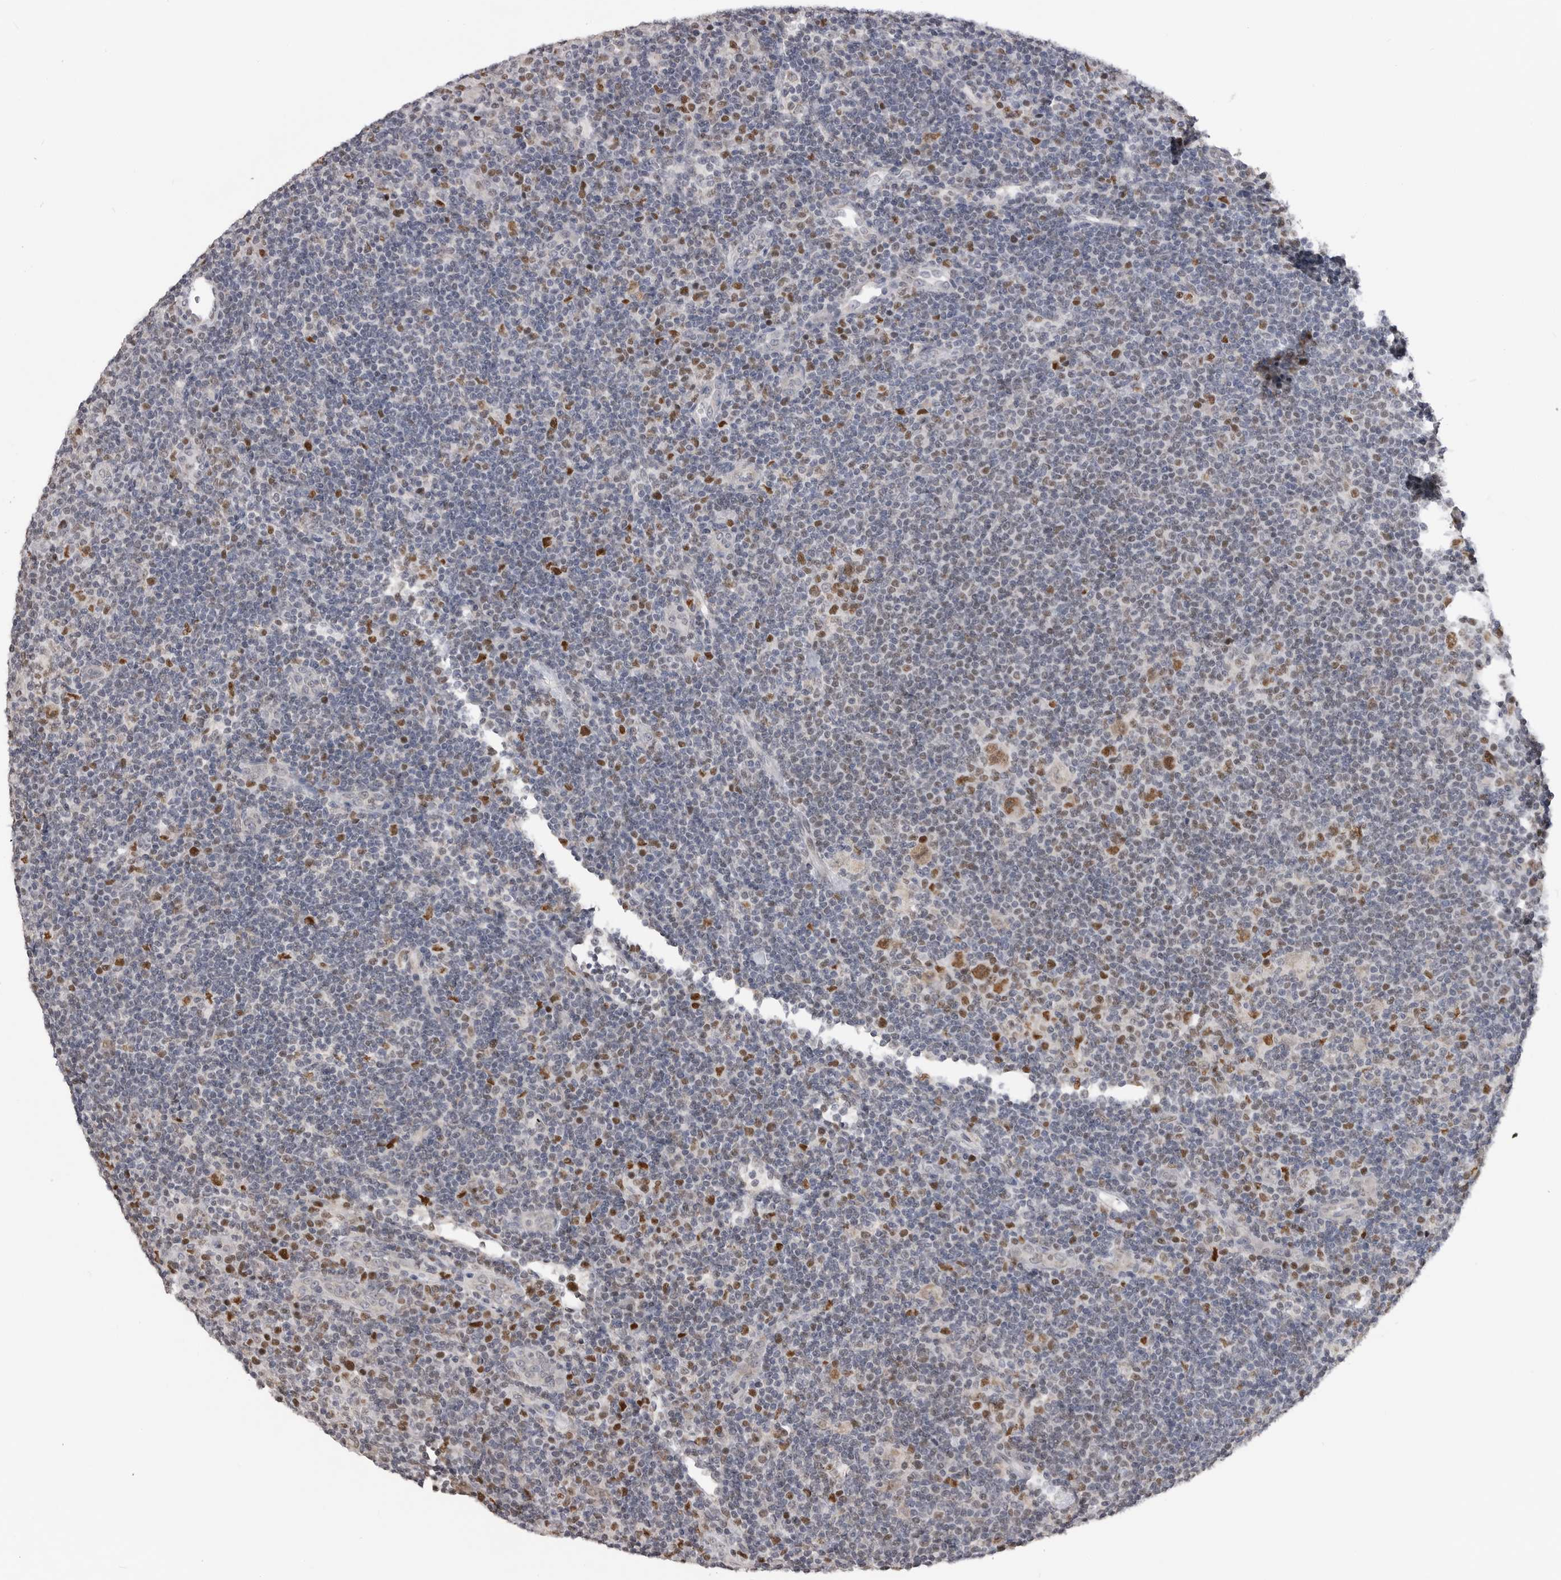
{"staining": {"intensity": "moderate", "quantity": ">75%", "location": "nuclear"}, "tissue": "lymphoma", "cell_type": "Tumor cells", "image_type": "cancer", "snomed": [{"axis": "morphology", "description": "Hodgkin's disease, NOS"}, {"axis": "topography", "description": "Lymph node"}], "caption": "Moderate nuclear protein positivity is identified in approximately >75% of tumor cells in lymphoma.", "gene": "SMARCC1", "patient": {"sex": "female", "age": 57}}